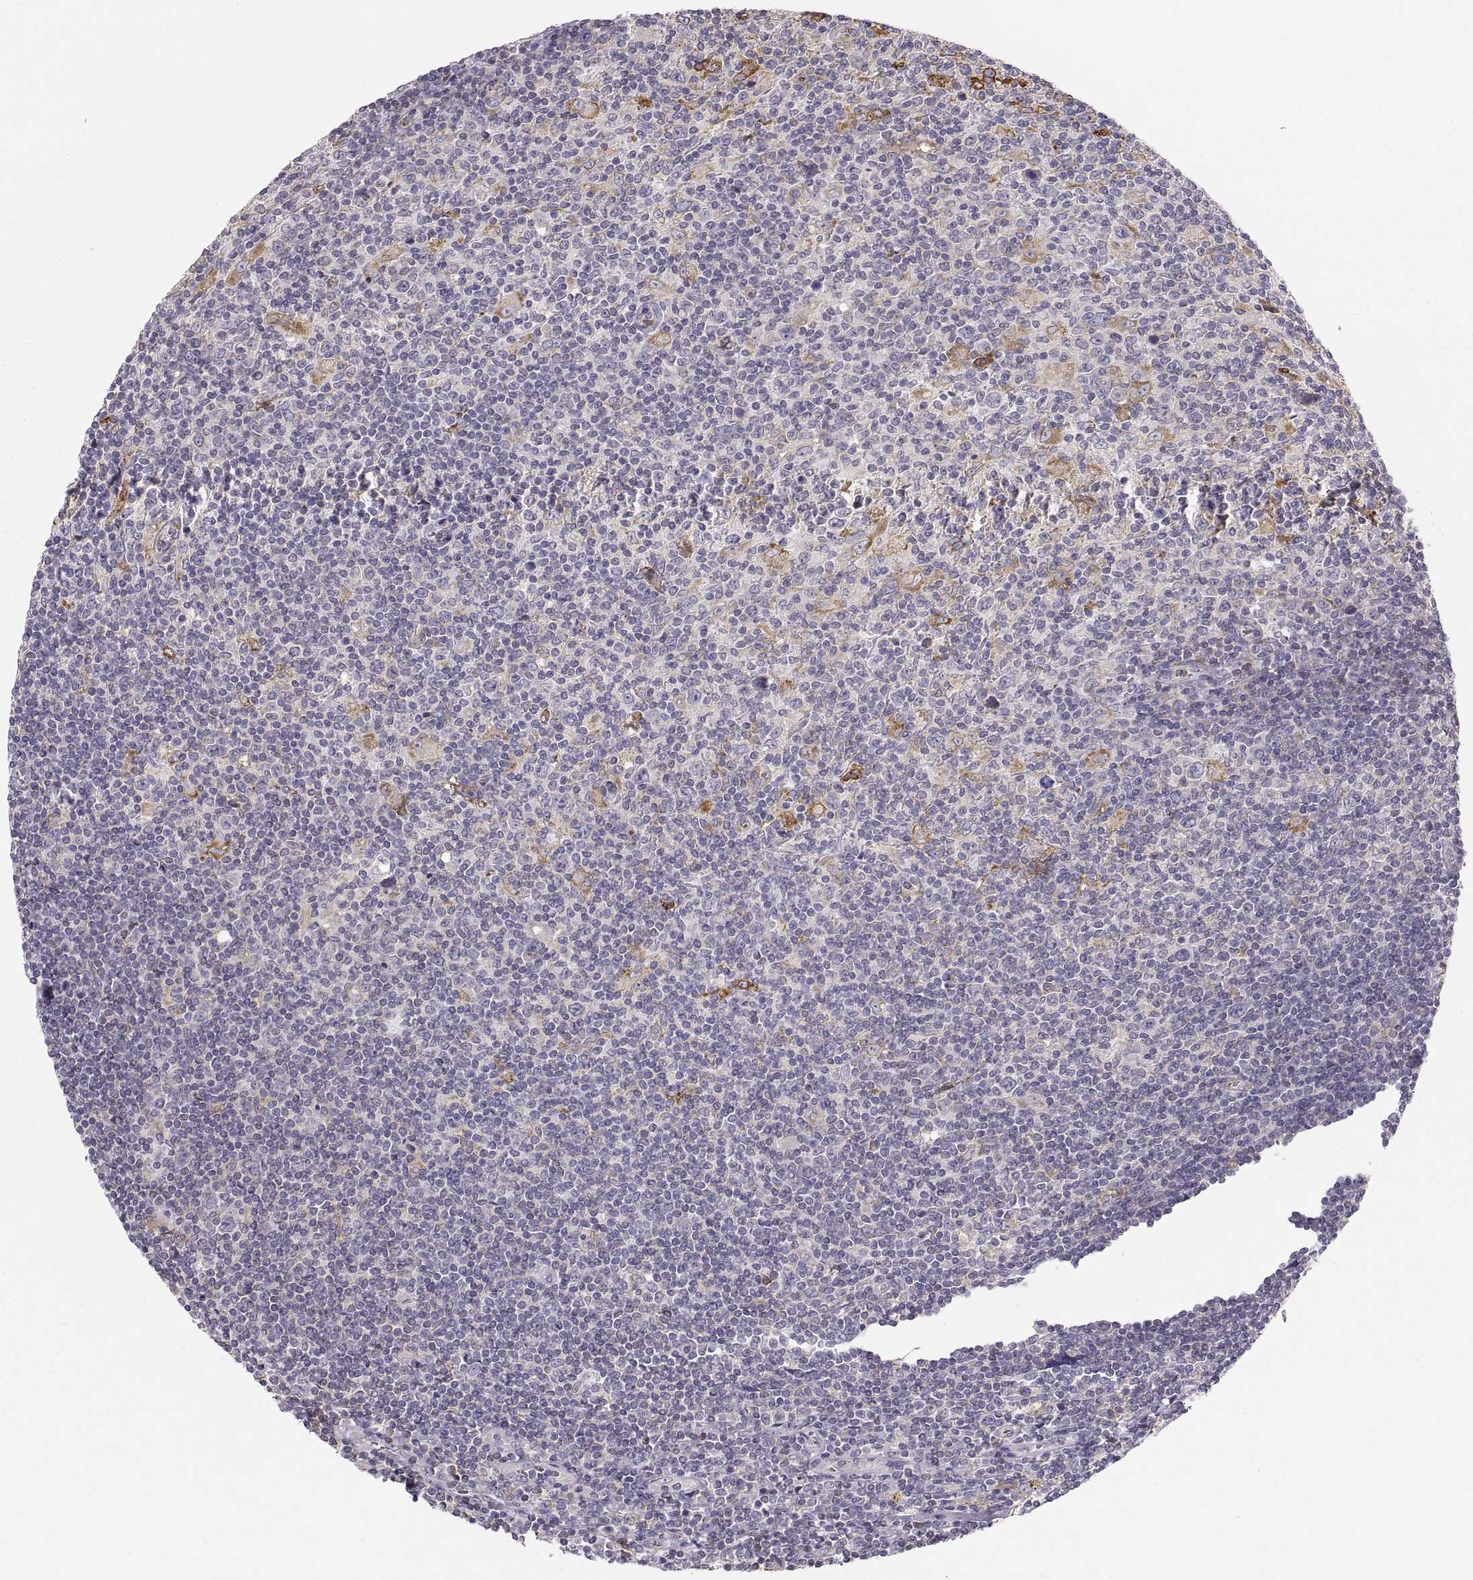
{"staining": {"intensity": "weak", "quantity": "25%-75%", "location": "cytoplasmic/membranous"}, "tissue": "lymphoma", "cell_type": "Tumor cells", "image_type": "cancer", "snomed": [{"axis": "morphology", "description": "Hodgkin's disease, NOS"}, {"axis": "topography", "description": "Lymph node"}], "caption": "Lymphoma was stained to show a protein in brown. There is low levels of weak cytoplasmic/membranous expression in approximately 25%-75% of tumor cells.", "gene": "ERO1A", "patient": {"sex": "male", "age": 40}}